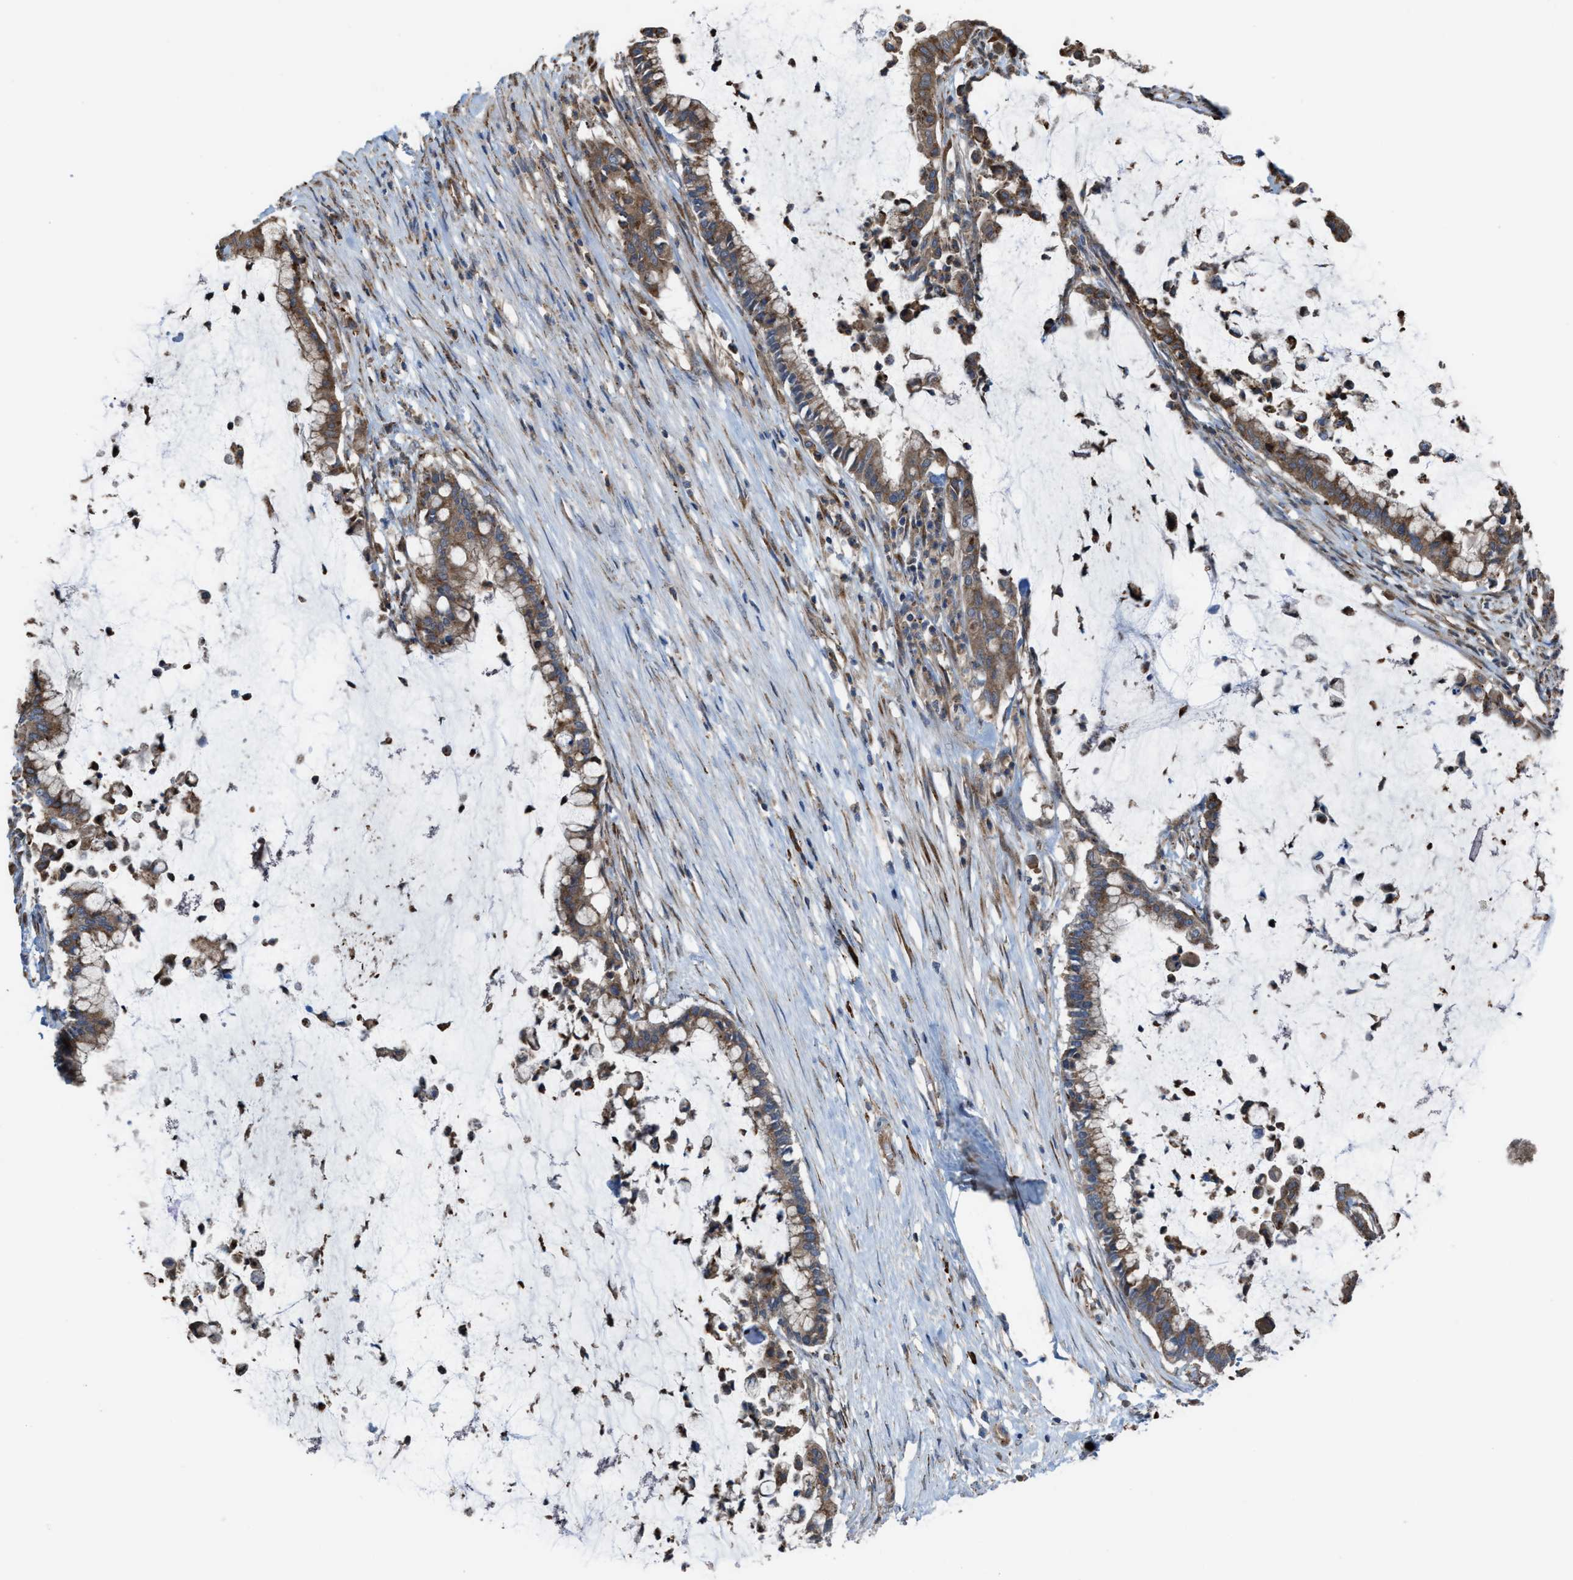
{"staining": {"intensity": "moderate", "quantity": ">75%", "location": "cytoplasmic/membranous"}, "tissue": "pancreatic cancer", "cell_type": "Tumor cells", "image_type": "cancer", "snomed": [{"axis": "morphology", "description": "Adenocarcinoma, NOS"}, {"axis": "topography", "description": "Pancreas"}], "caption": "Protein analysis of pancreatic adenocarcinoma tissue displays moderate cytoplasmic/membranous staining in approximately >75% of tumor cells.", "gene": "PLAA", "patient": {"sex": "male", "age": 41}}